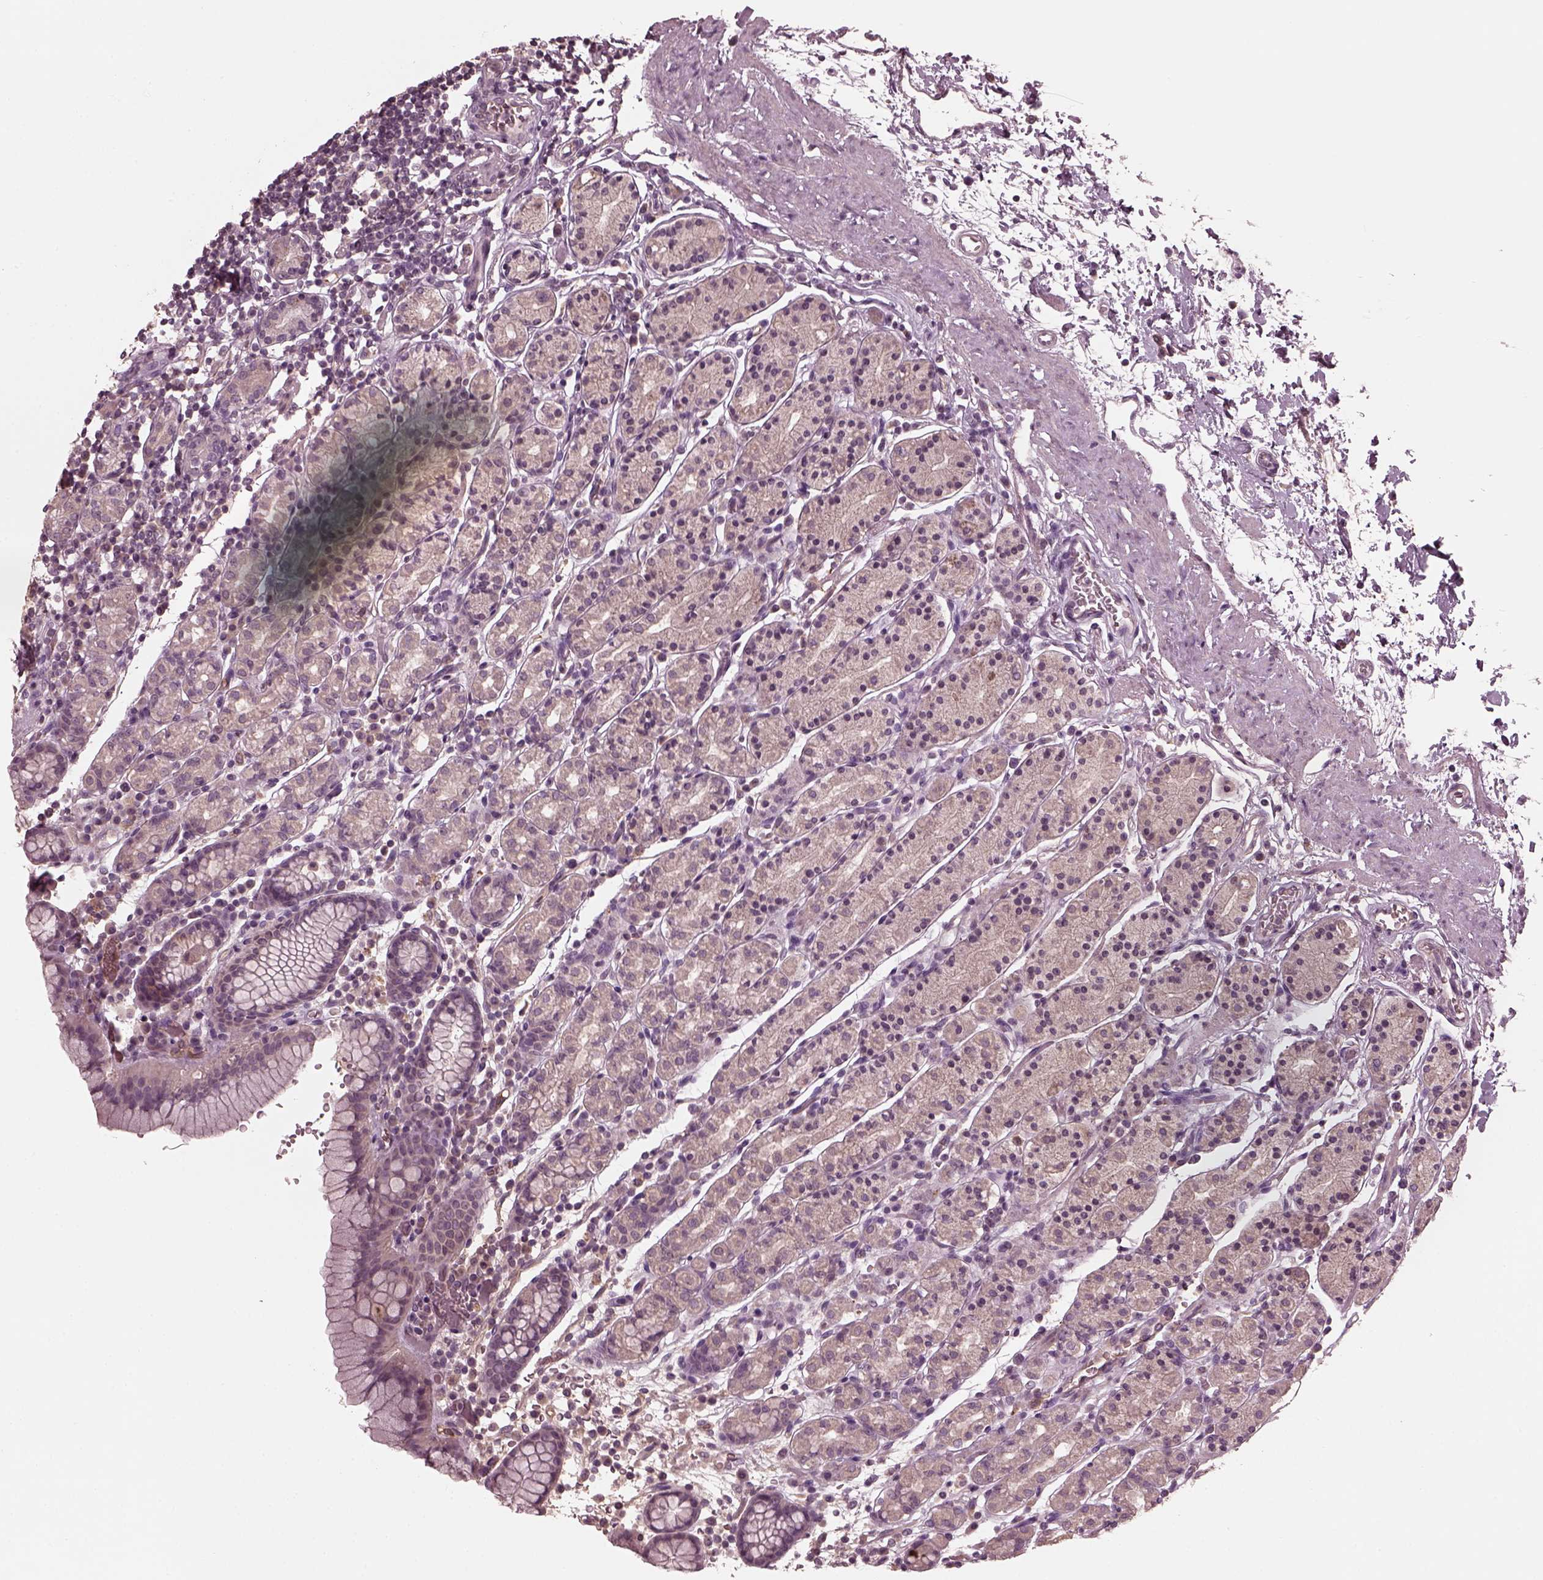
{"staining": {"intensity": "negative", "quantity": "none", "location": "none"}, "tissue": "stomach", "cell_type": "Glandular cells", "image_type": "normal", "snomed": [{"axis": "morphology", "description": "Normal tissue, NOS"}, {"axis": "topography", "description": "Stomach, upper"}, {"axis": "topography", "description": "Stomach"}], "caption": "Glandular cells are negative for protein expression in benign human stomach. (DAB (3,3'-diaminobenzidine) immunohistochemistry with hematoxylin counter stain).", "gene": "PORCN", "patient": {"sex": "male", "age": 62}}